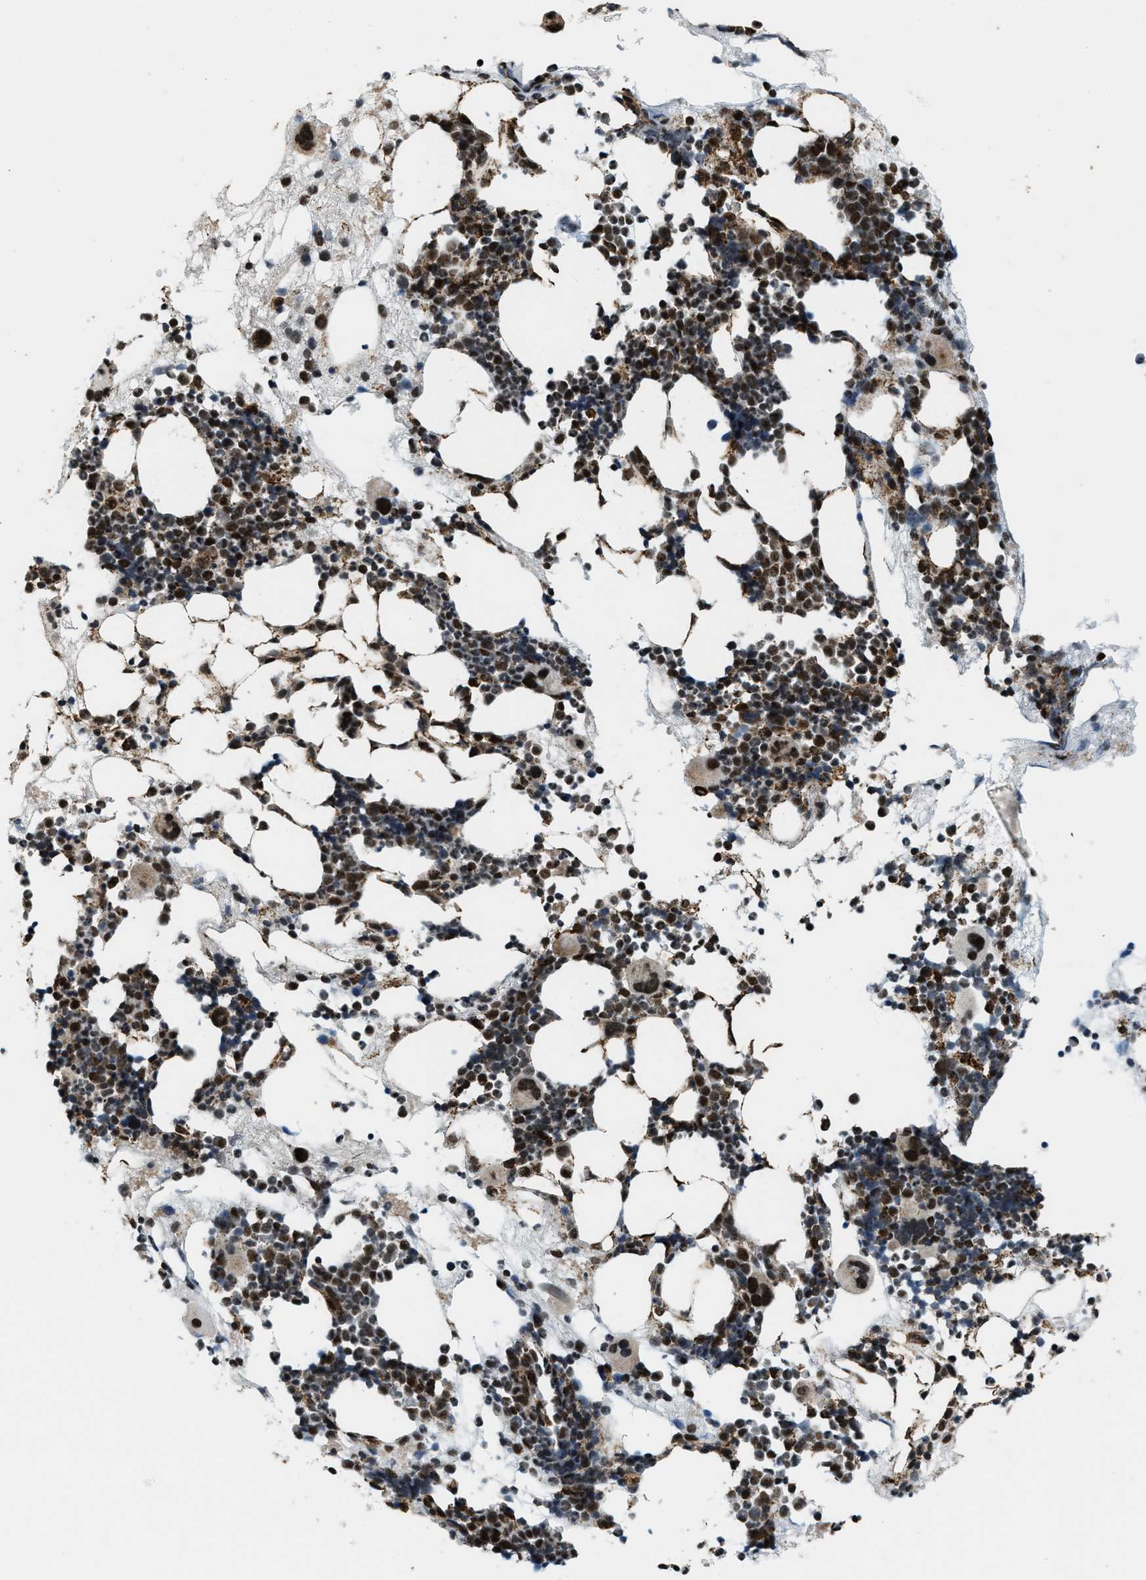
{"staining": {"intensity": "strong", "quantity": ">75%", "location": "nuclear"}, "tissue": "bone marrow", "cell_type": "Hematopoietic cells", "image_type": "normal", "snomed": [{"axis": "morphology", "description": "Normal tissue, NOS"}, {"axis": "morphology", "description": "Inflammation, NOS"}, {"axis": "topography", "description": "Bone marrow"}], "caption": "Protein expression analysis of normal bone marrow shows strong nuclear staining in about >75% of hematopoietic cells.", "gene": "HIBADH", "patient": {"sex": "female", "age": 81}}